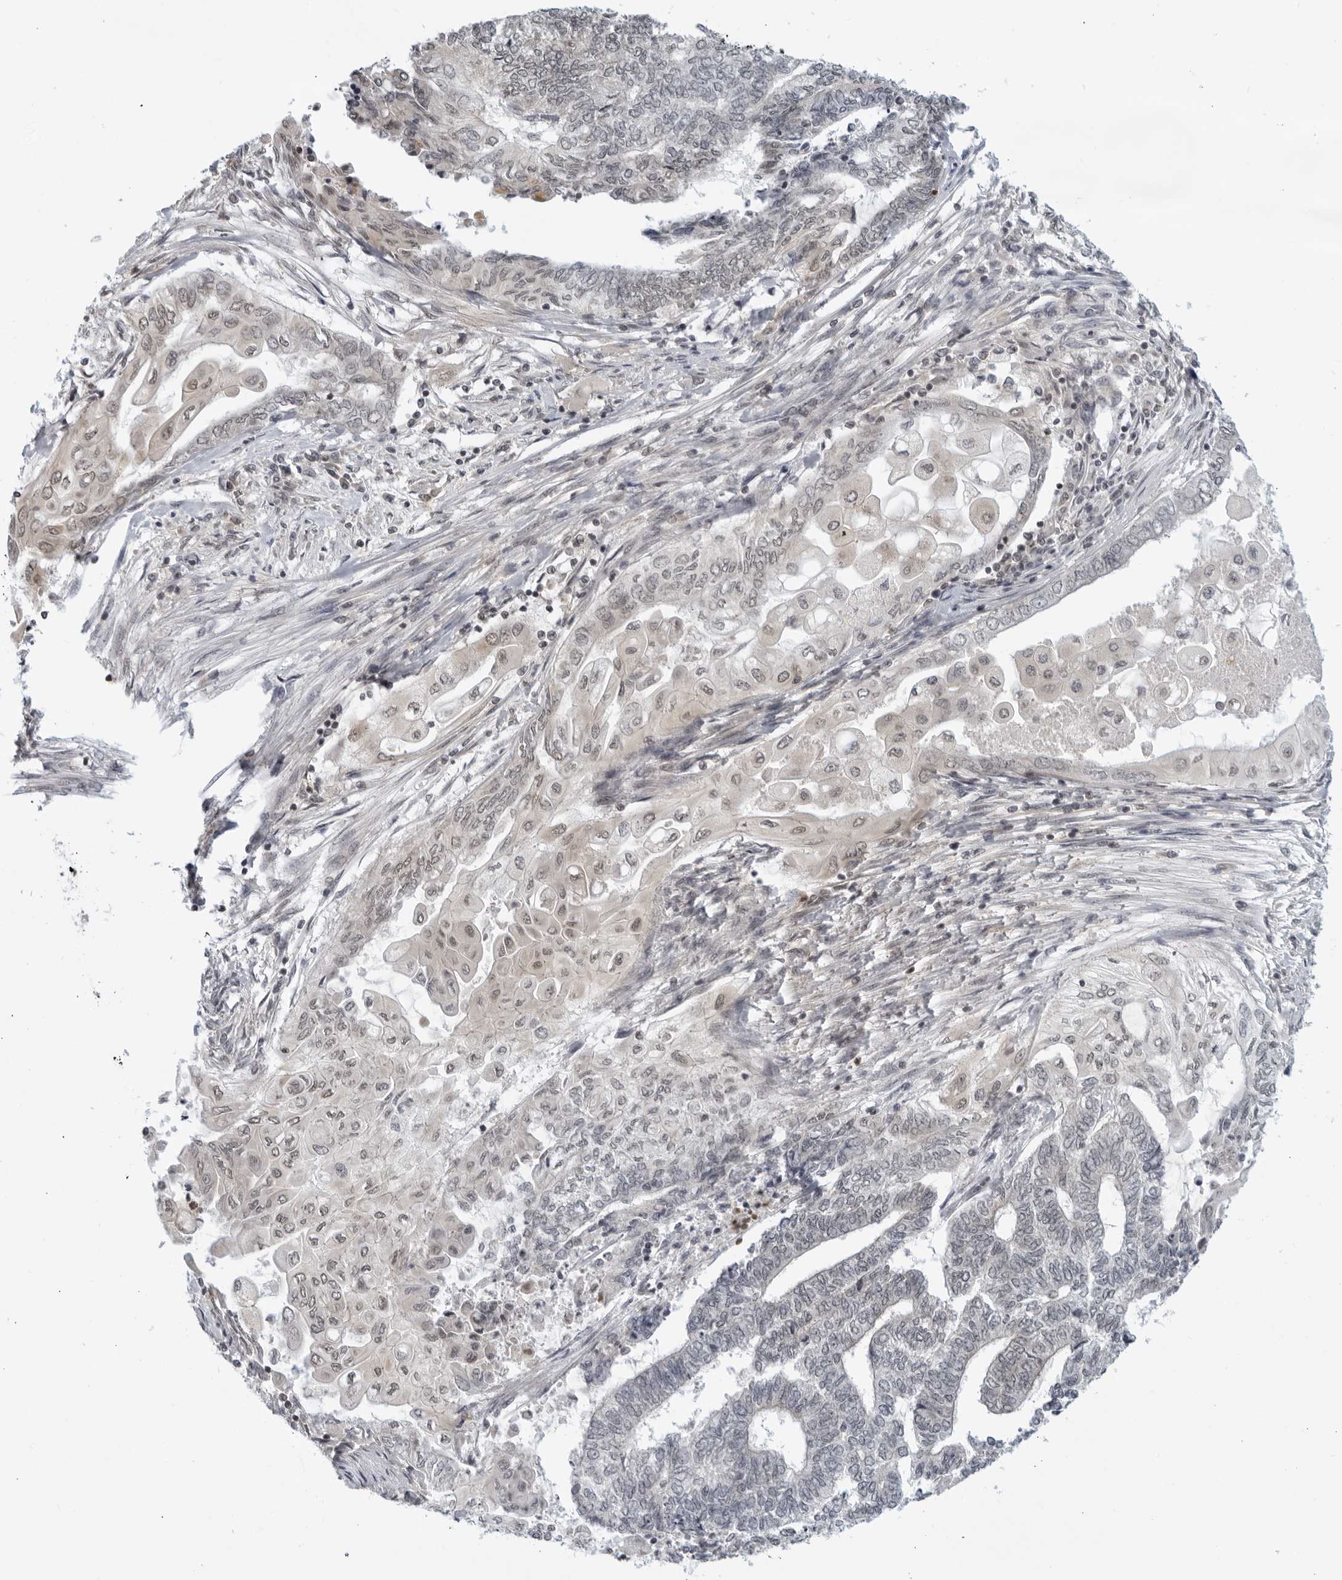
{"staining": {"intensity": "weak", "quantity": "25%-75%", "location": "nuclear"}, "tissue": "endometrial cancer", "cell_type": "Tumor cells", "image_type": "cancer", "snomed": [{"axis": "morphology", "description": "Adenocarcinoma, NOS"}, {"axis": "topography", "description": "Uterus"}, {"axis": "topography", "description": "Endometrium"}], "caption": "Human endometrial adenocarcinoma stained with a brown dye exhibits weak nuclear positive staining in approximately 25%-75% of tumor cells.", "gene": "CC2D1B", "patient": {"sex": "female", "age": 70}}